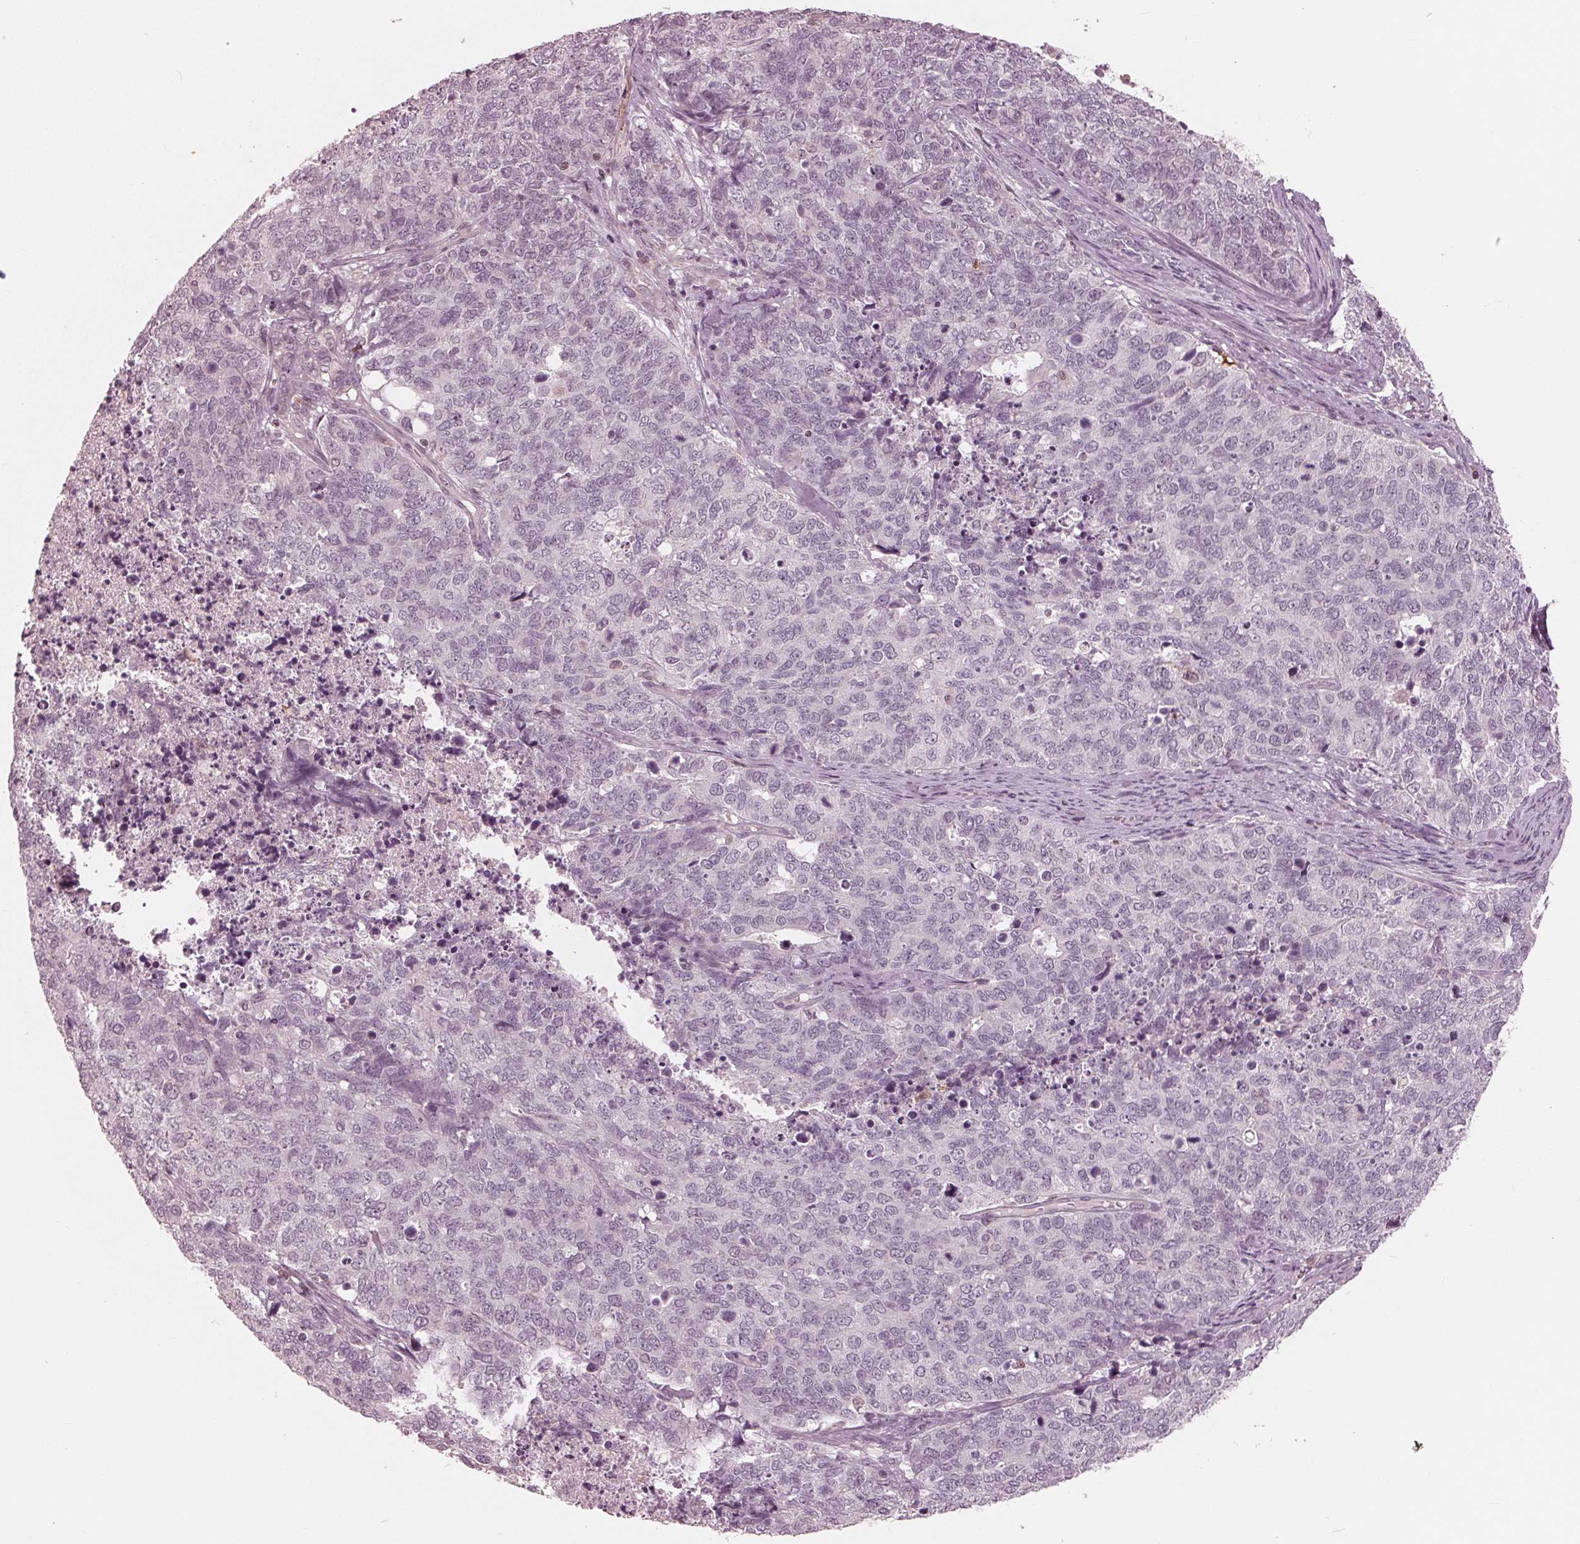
{"staining": {"intensity": "negative", "quantity": "none", "location": "none"}, "tissue": "cervical cancer", "cell_type": "Tumor cells", "image_type": "cancer", "snomed": [{"axis": "morphology", "description": "Adenocarcinoma, NOS"}, {"axis": "topography", "description": "Cervix"}], "caption": "IHC of cervical cancer (adenocarcinoma) exhibits no staining in tumor cells.", "gene": "ING3", "patient": {"sex": "female", "age": 63}}